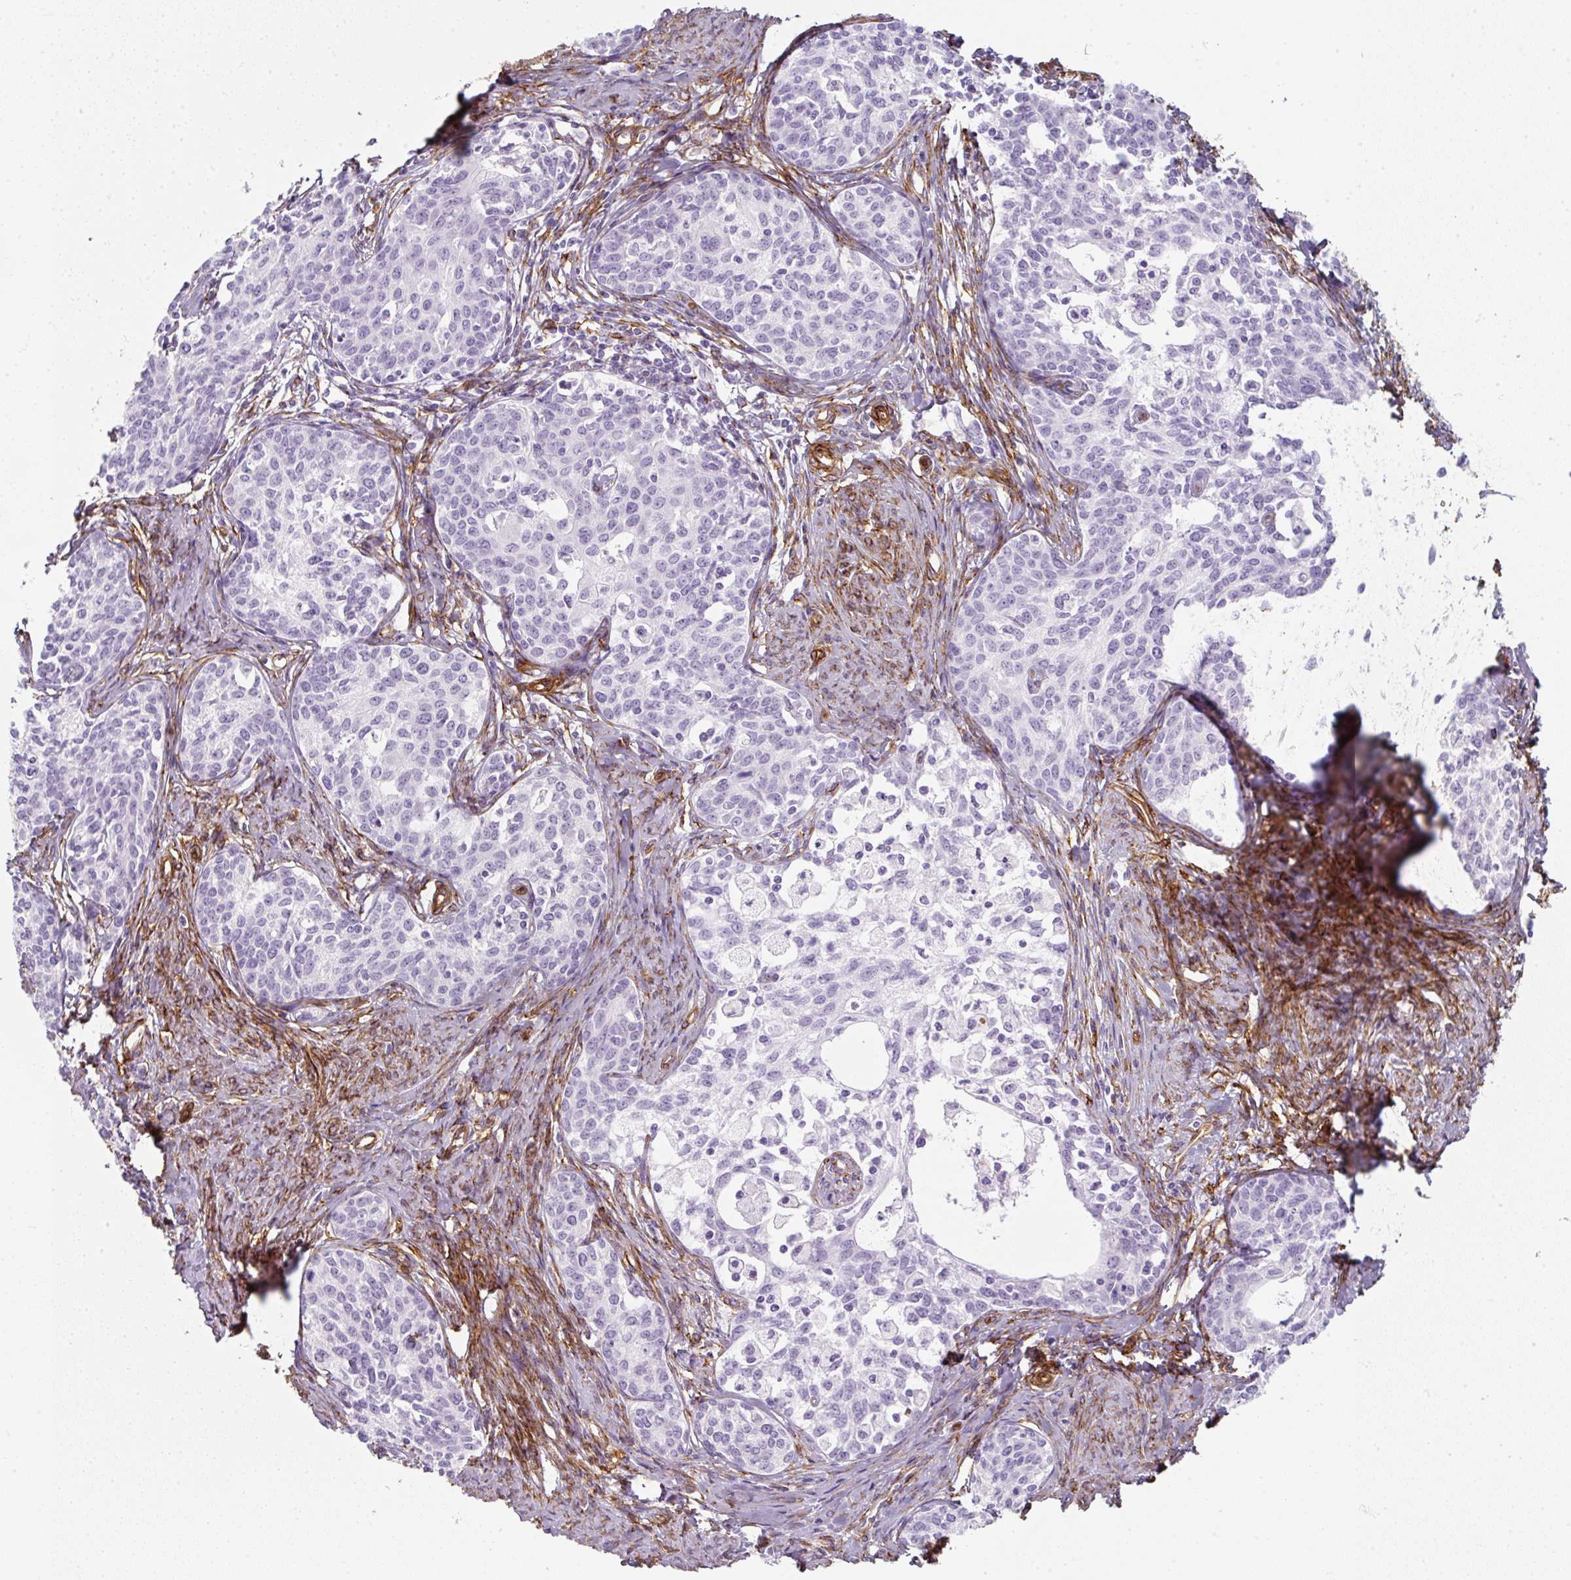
{"staining": {"intensity": "negative", "quantity": "none", "location": "none"}, "tissue": "cervical cancer", "cell_type": "Tumor cells", "image_type": "cancer", "snomed": [{"axis": "morphology", "description": "Squamous cell carcinoma, NOS"}, {"axis": "morphology", "description": "Adenocarcinoma, NOS"}, {"axis": "topography", "description": "Cervix"}], "caption": "There is no significant staining in tumor cells of cervical cancer (squamous cell carcinoma).", "gene": "CAVIN3", "patient": {"sex": "female", "age": 52}}